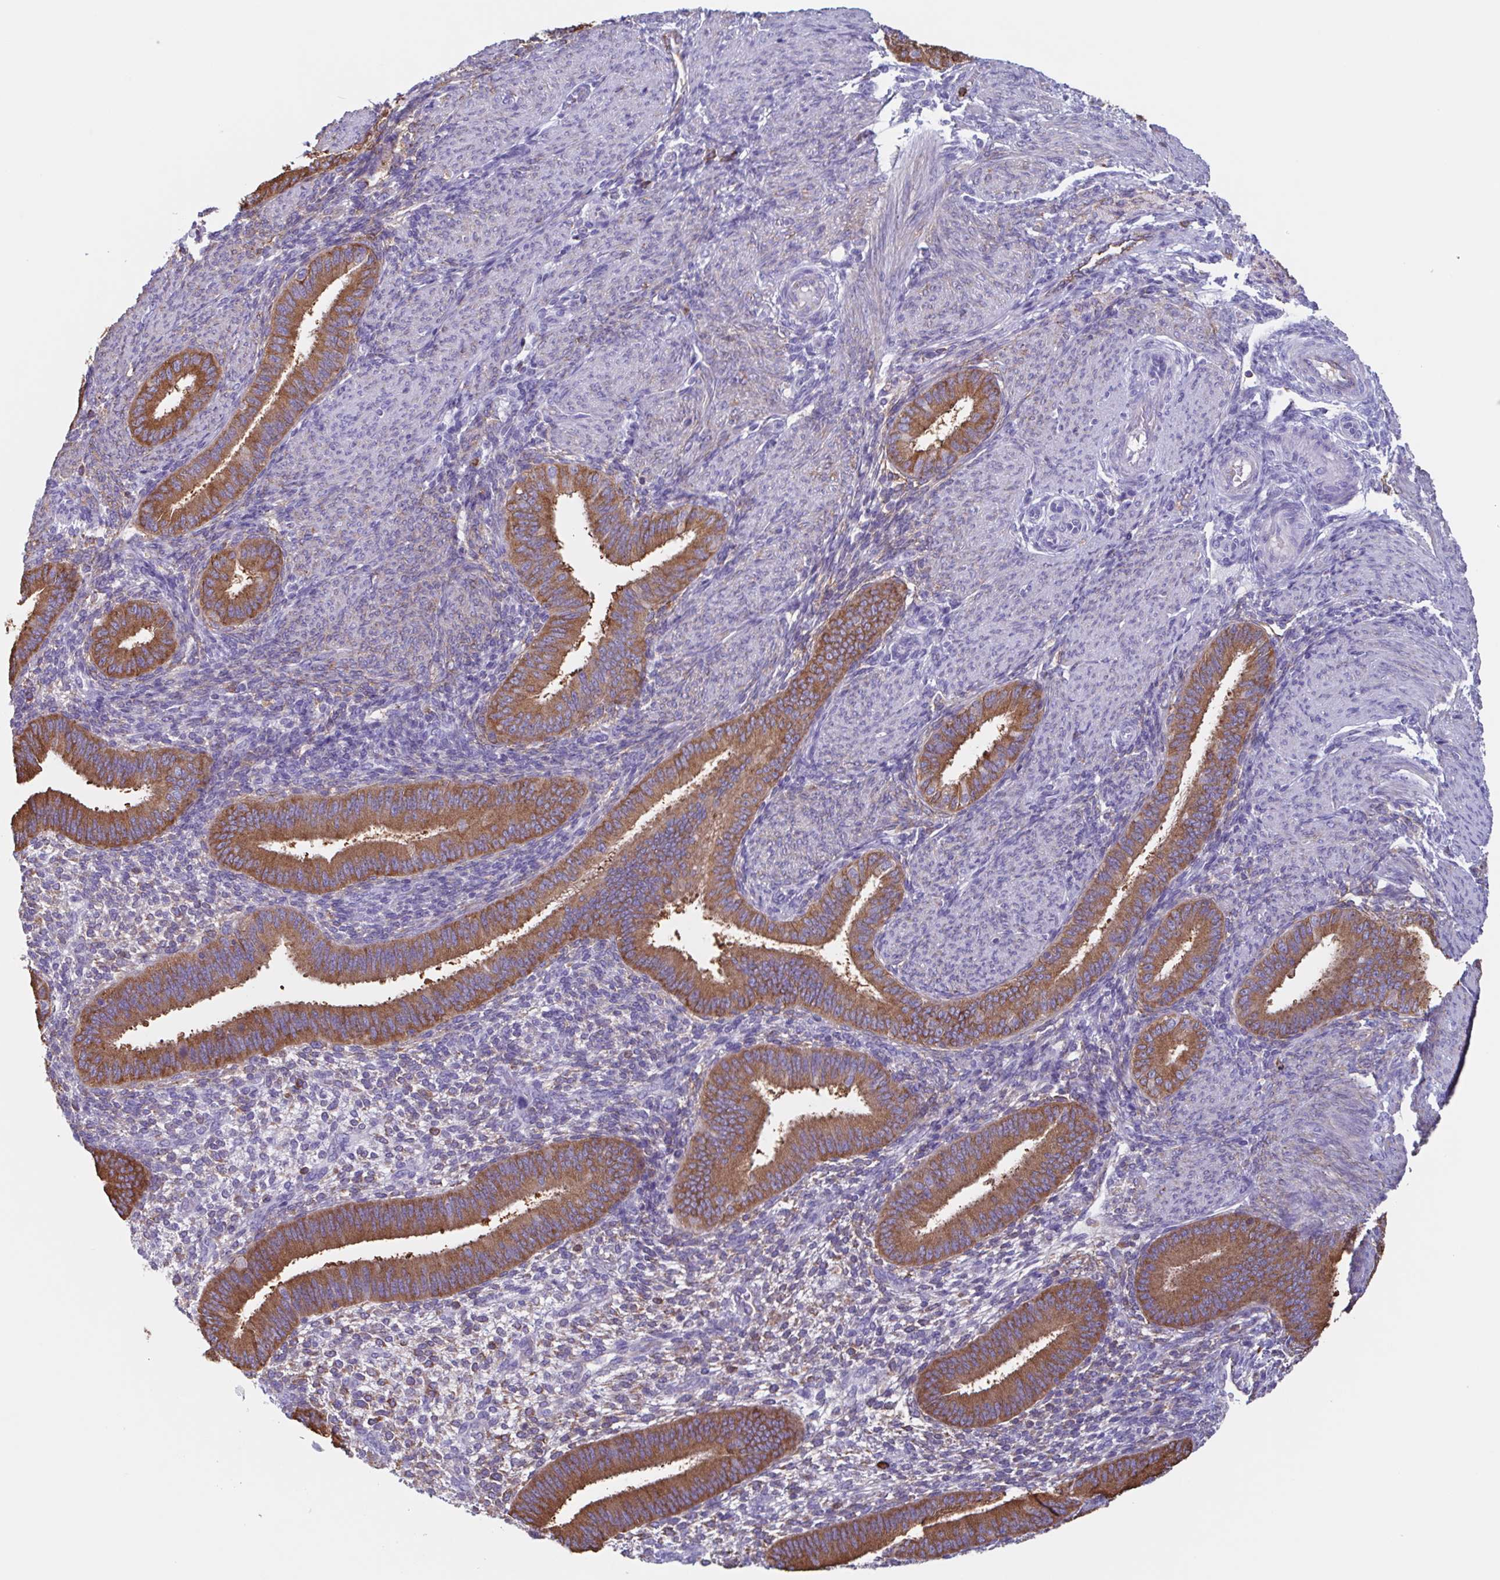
{"staining": {"intensity": "negative", "quantity": "none", "location": "none"}, "tissue": "endometrium", "cell_type": "Cells in endometrial stroma", "image_type": "normal", "snomed": [{"axis": "morphology", "description": "Normal tissue, NOS"}, {"axis": "topography", "description": "Endometrium"}], "caption": "DAB (3,3'-diaminobenzidine) immunohistochemical staining of normal endometrium reveals no significant expression in cells in endometrial stroma.", "gene": "TPD52", "patient": {"sex": "female", "age": 39}}